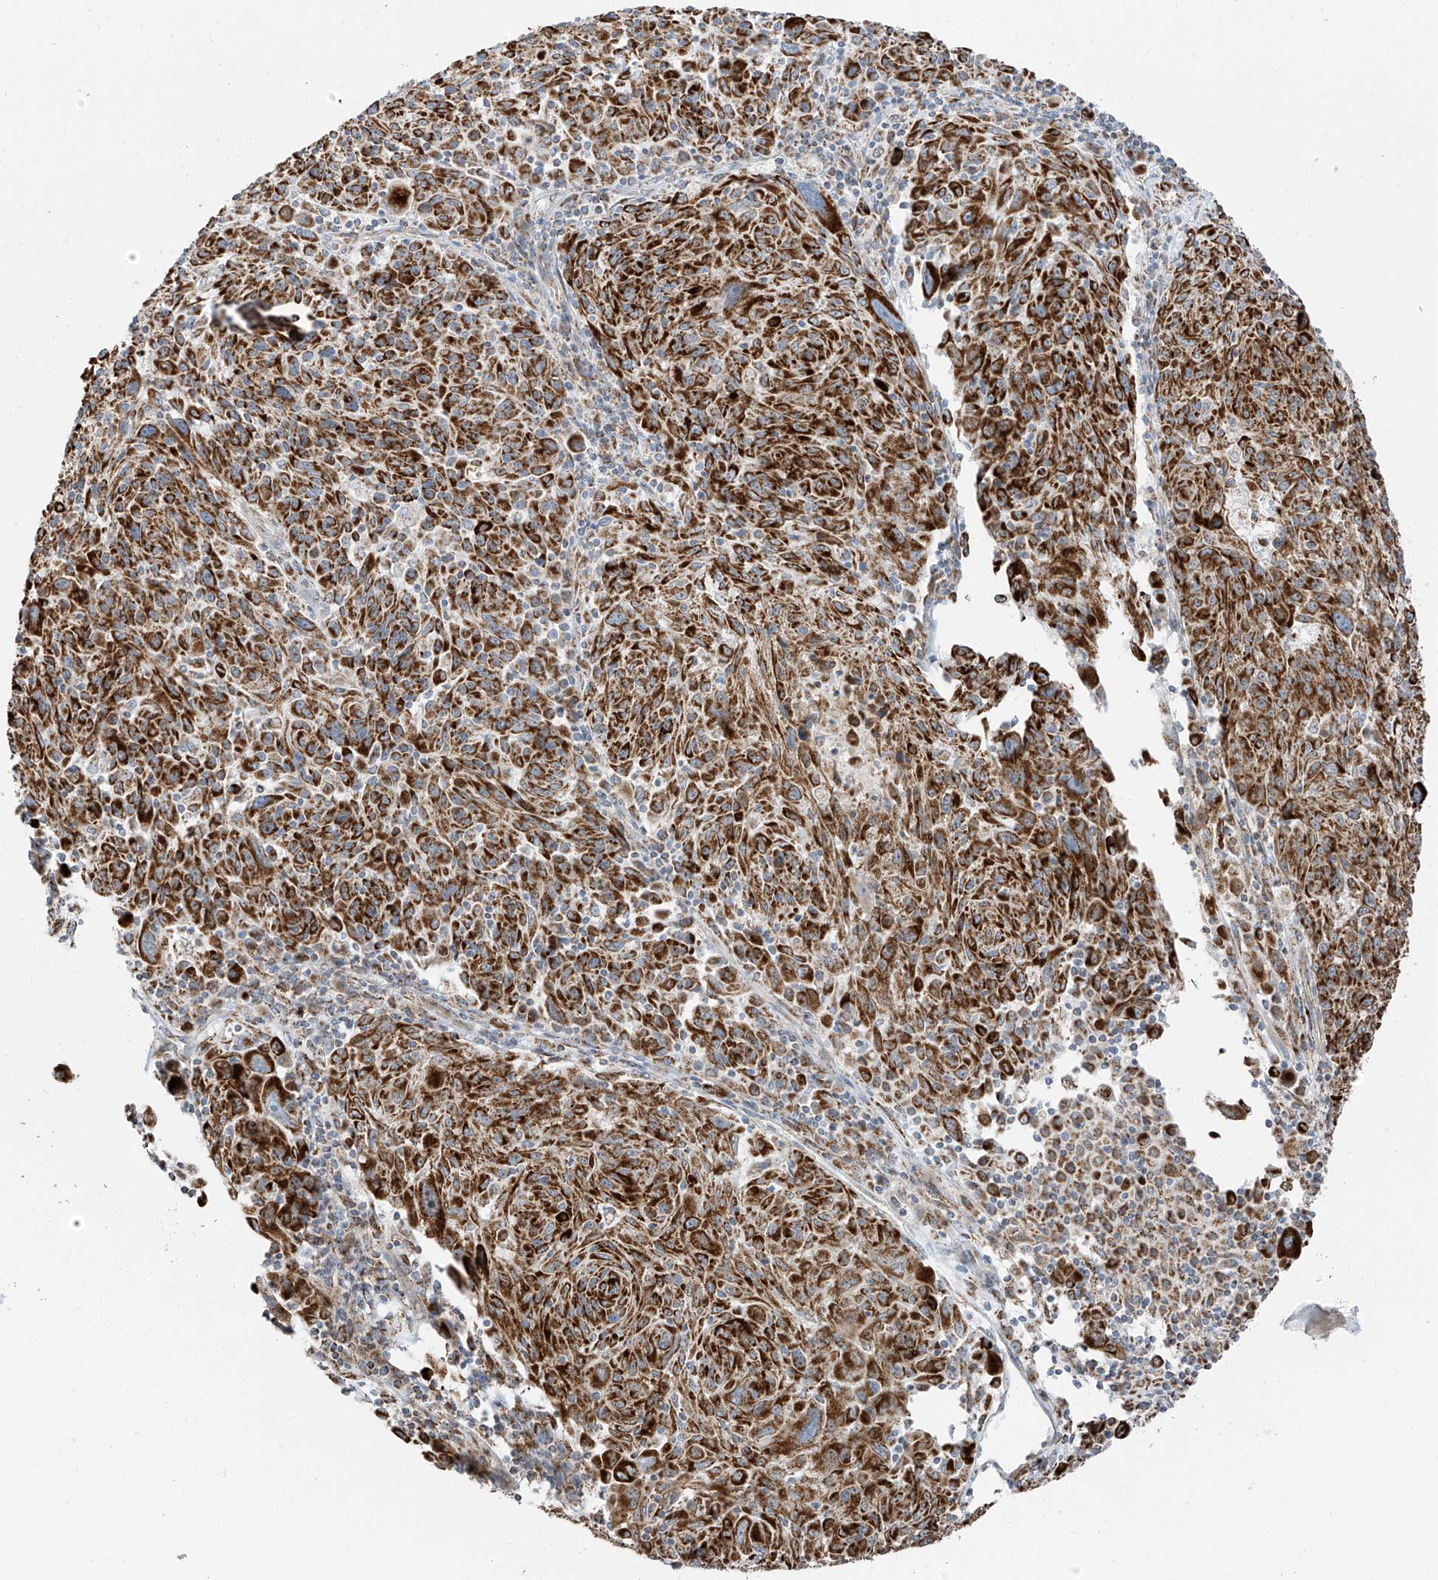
{"staining": {"intensity": "strong", "quantity": ">75%", "location": "cytoplasmic/membranous"}, "tissue": "melanoma", "cell_type": "Tumor cells", "image_type": "cancer", "snomed": [{"axis": "morphology", "description": "Malignant melanoma, NOS"}, {"axis": "topography", "description": "Skin"}], "caption": "Protein expression analysis of human malignant melanoma reveals strong cytoplasmic/membranous expression in approximately >75% of tumor cells.", "gene": "ETHE1", "patient": {"sex": "male", "age": 53}}